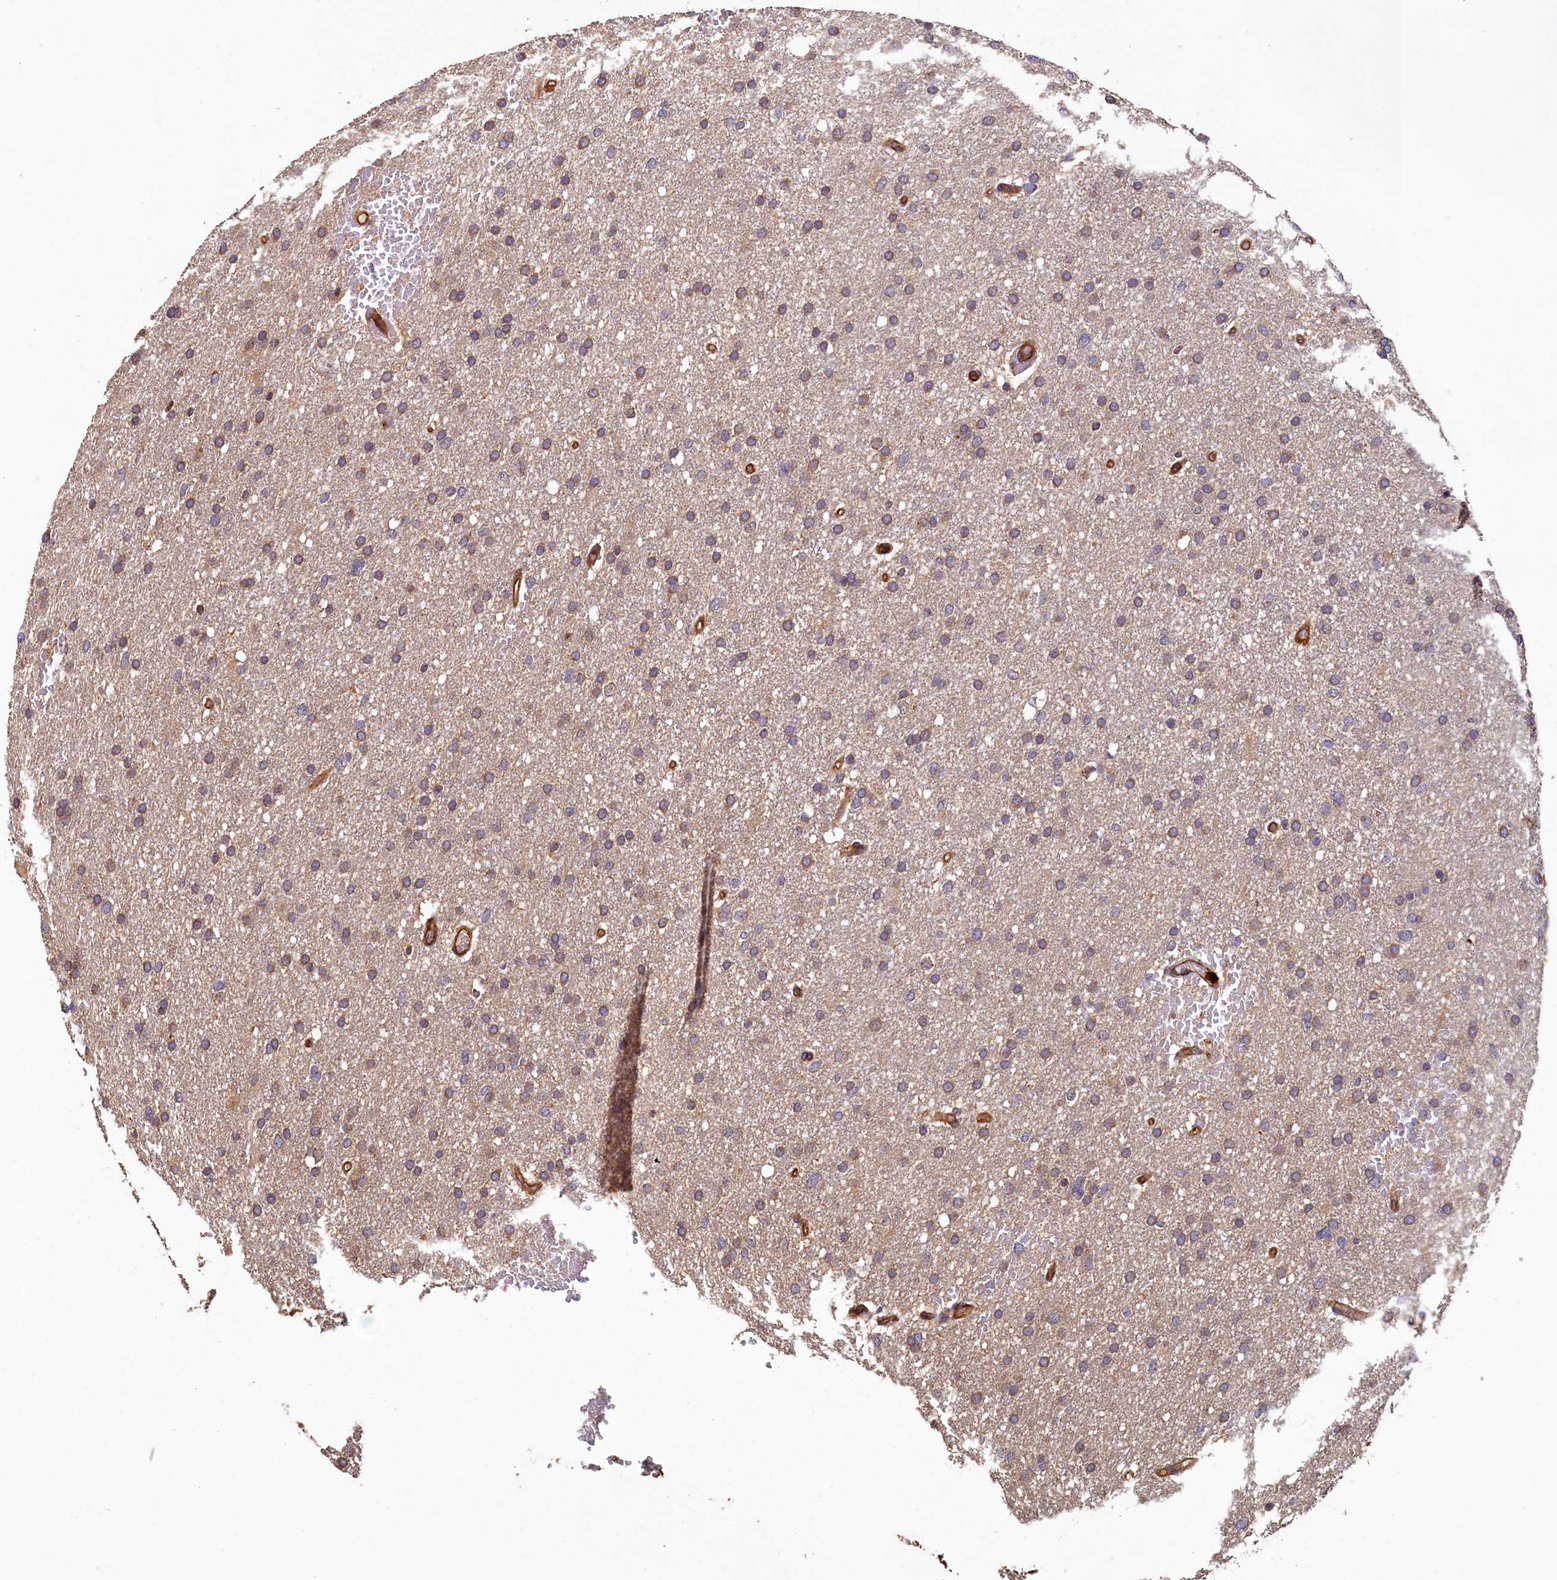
{"staining": {"intensity": "moderate", "quantity": "25%-75%", "location": "cytoplasmic/membranous"}, "tissue": "glioma", "cell_type": "Tumor cells", "image_type": "cancer", "snomed": [{"axis": "morphology", "description": "Glioma, malignant, High grade"}, {"axis": "topography", "description": "Cerebral cortex"}], "caption": "This image reveals IHC staining of human glioma, with medium moderate cytoplasmic/membranous positivity in about 25%-75% of tumor cells.", "gene": "CCDC102B", "patient": {"sex": "female", "age": 36}}